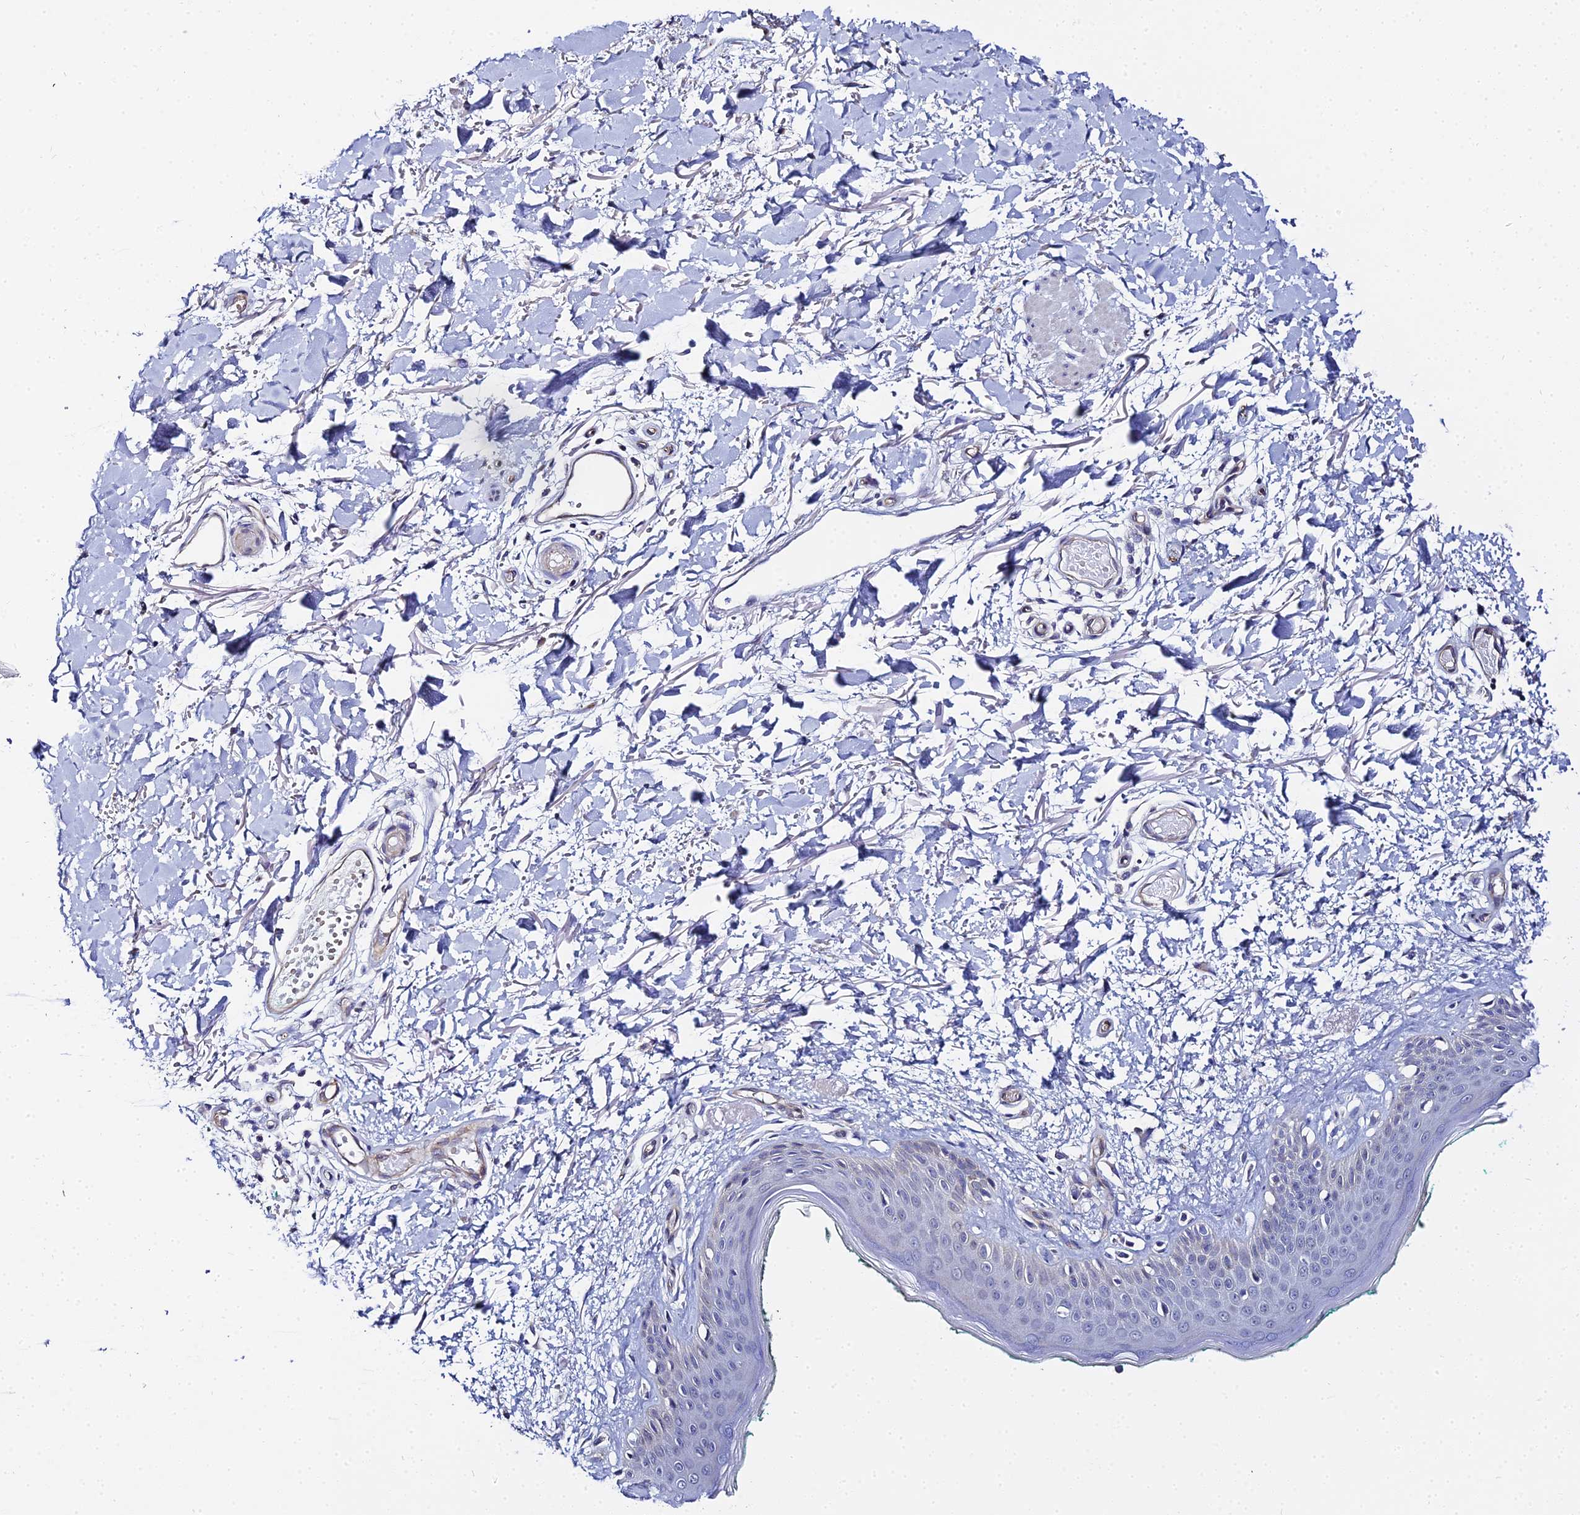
{"staining": {"intensity": "negative", "quantity": "none", "location": "none"}, "tissue": "skin", "cell_type": "Fibroblasts", "image_type": "normal", "snomed": [{"axis": "morphology", "description": "Normal tissue, NOS"}, {"axis": "morphology", "description": "Malignant melanoma, NOS"}, {"axis": "topography", "description": "Skin"}], "caption": "Immunohistochemistry (IHC) photomicrograph of unremarkable skin stained for a protein (brown), which shows no expression in fibroblasts. (DAB immunohistochemistry visualized using brightfield microscopy, high magnification).", "gene": "APOBEC3H", "patient": {"sex": "male", "age": 62}}